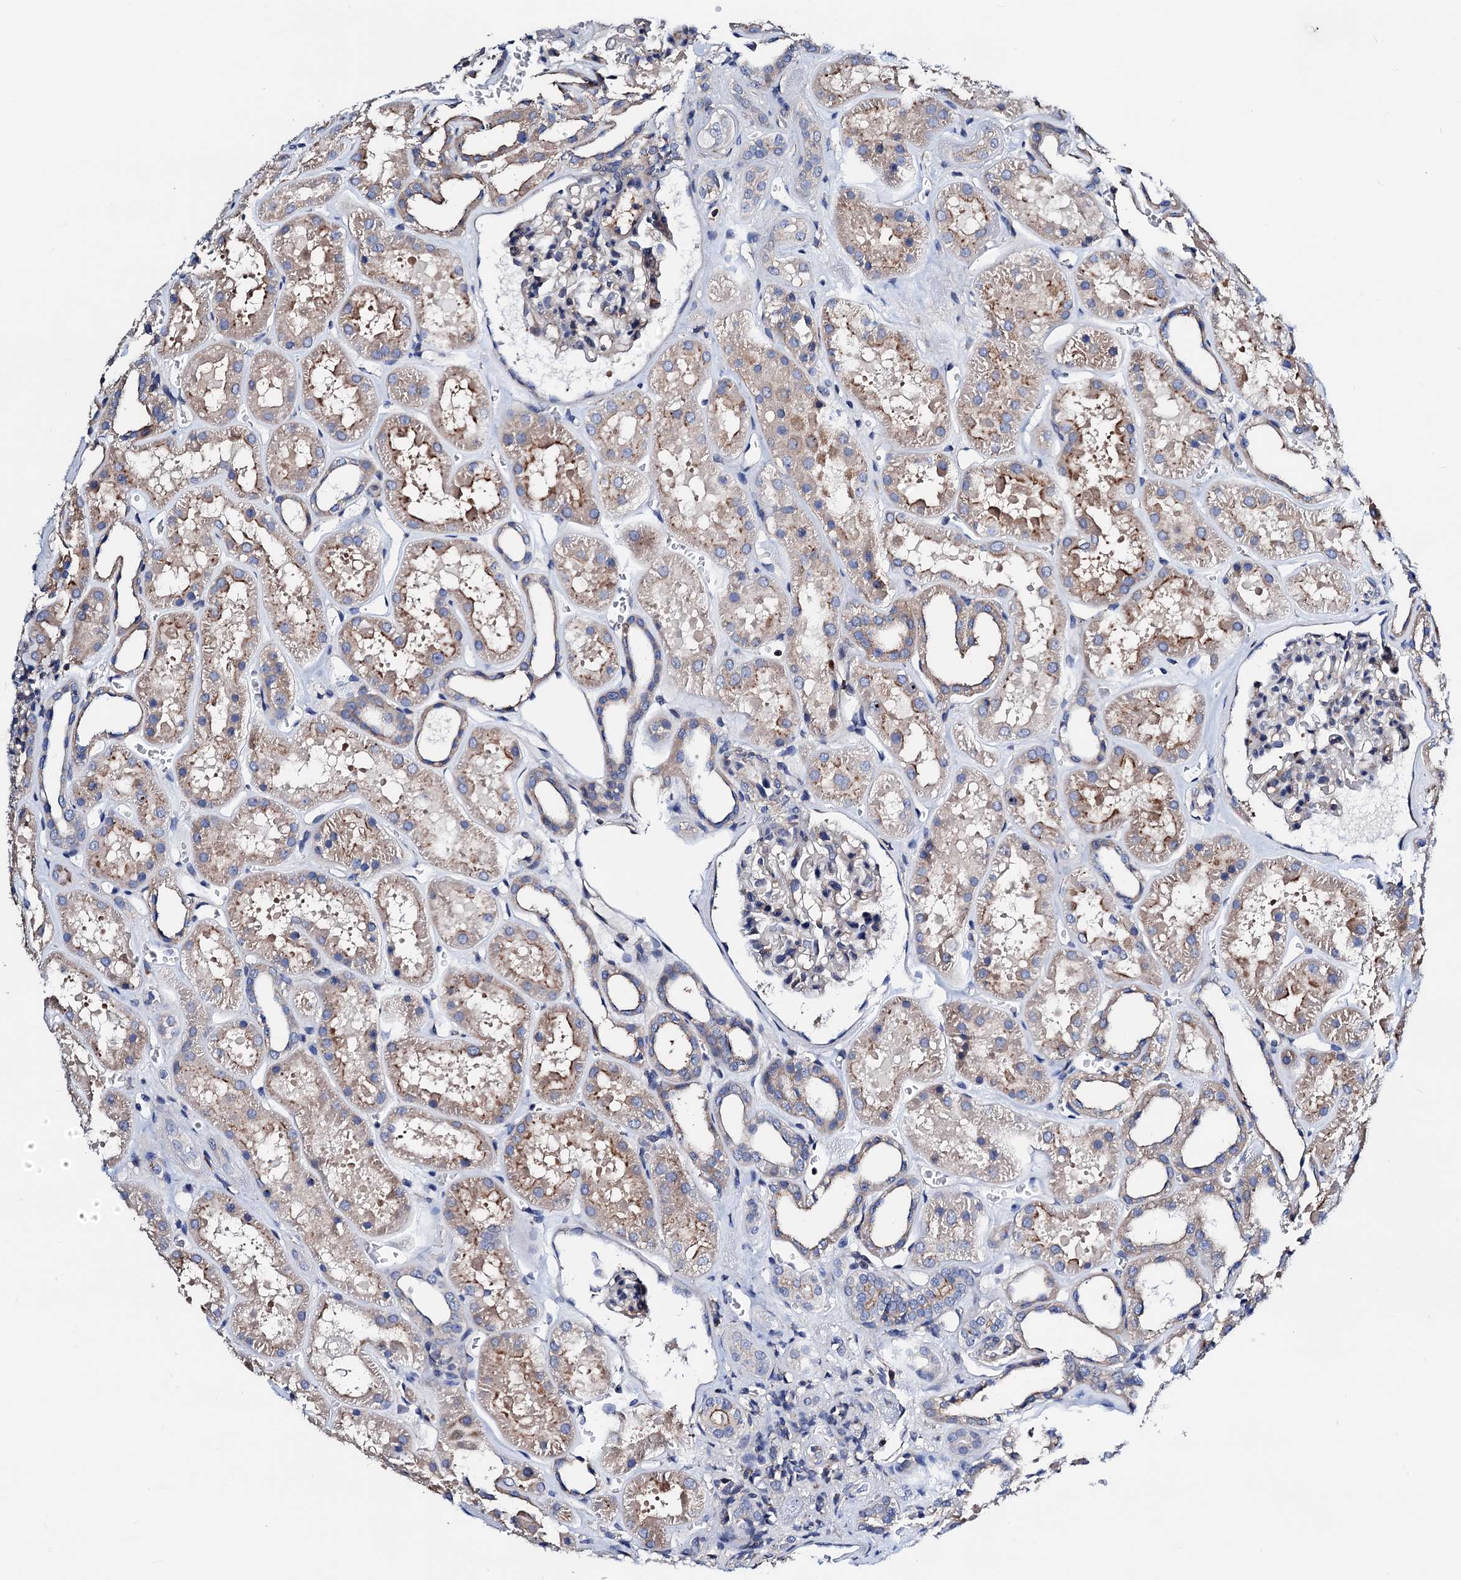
{"staining": {"intensity": "negative", "quantity": "none", "location": "none"}, "tissue": "kidney", "cell_type": "Cells in glomeruli", "image_type": "normal", "snomed": [{"axis": "morphology", "description": "Normal tissue, NOS"}, {"axis": "topography", "description": "Kidney"}], "caption": "The immunohistochemistry (IHC) photomicrograph has no significant positivity in cells in glomeruli of kidney.", "gene": "GCOM1", "patient": {"sex": "female", "age": 41}}